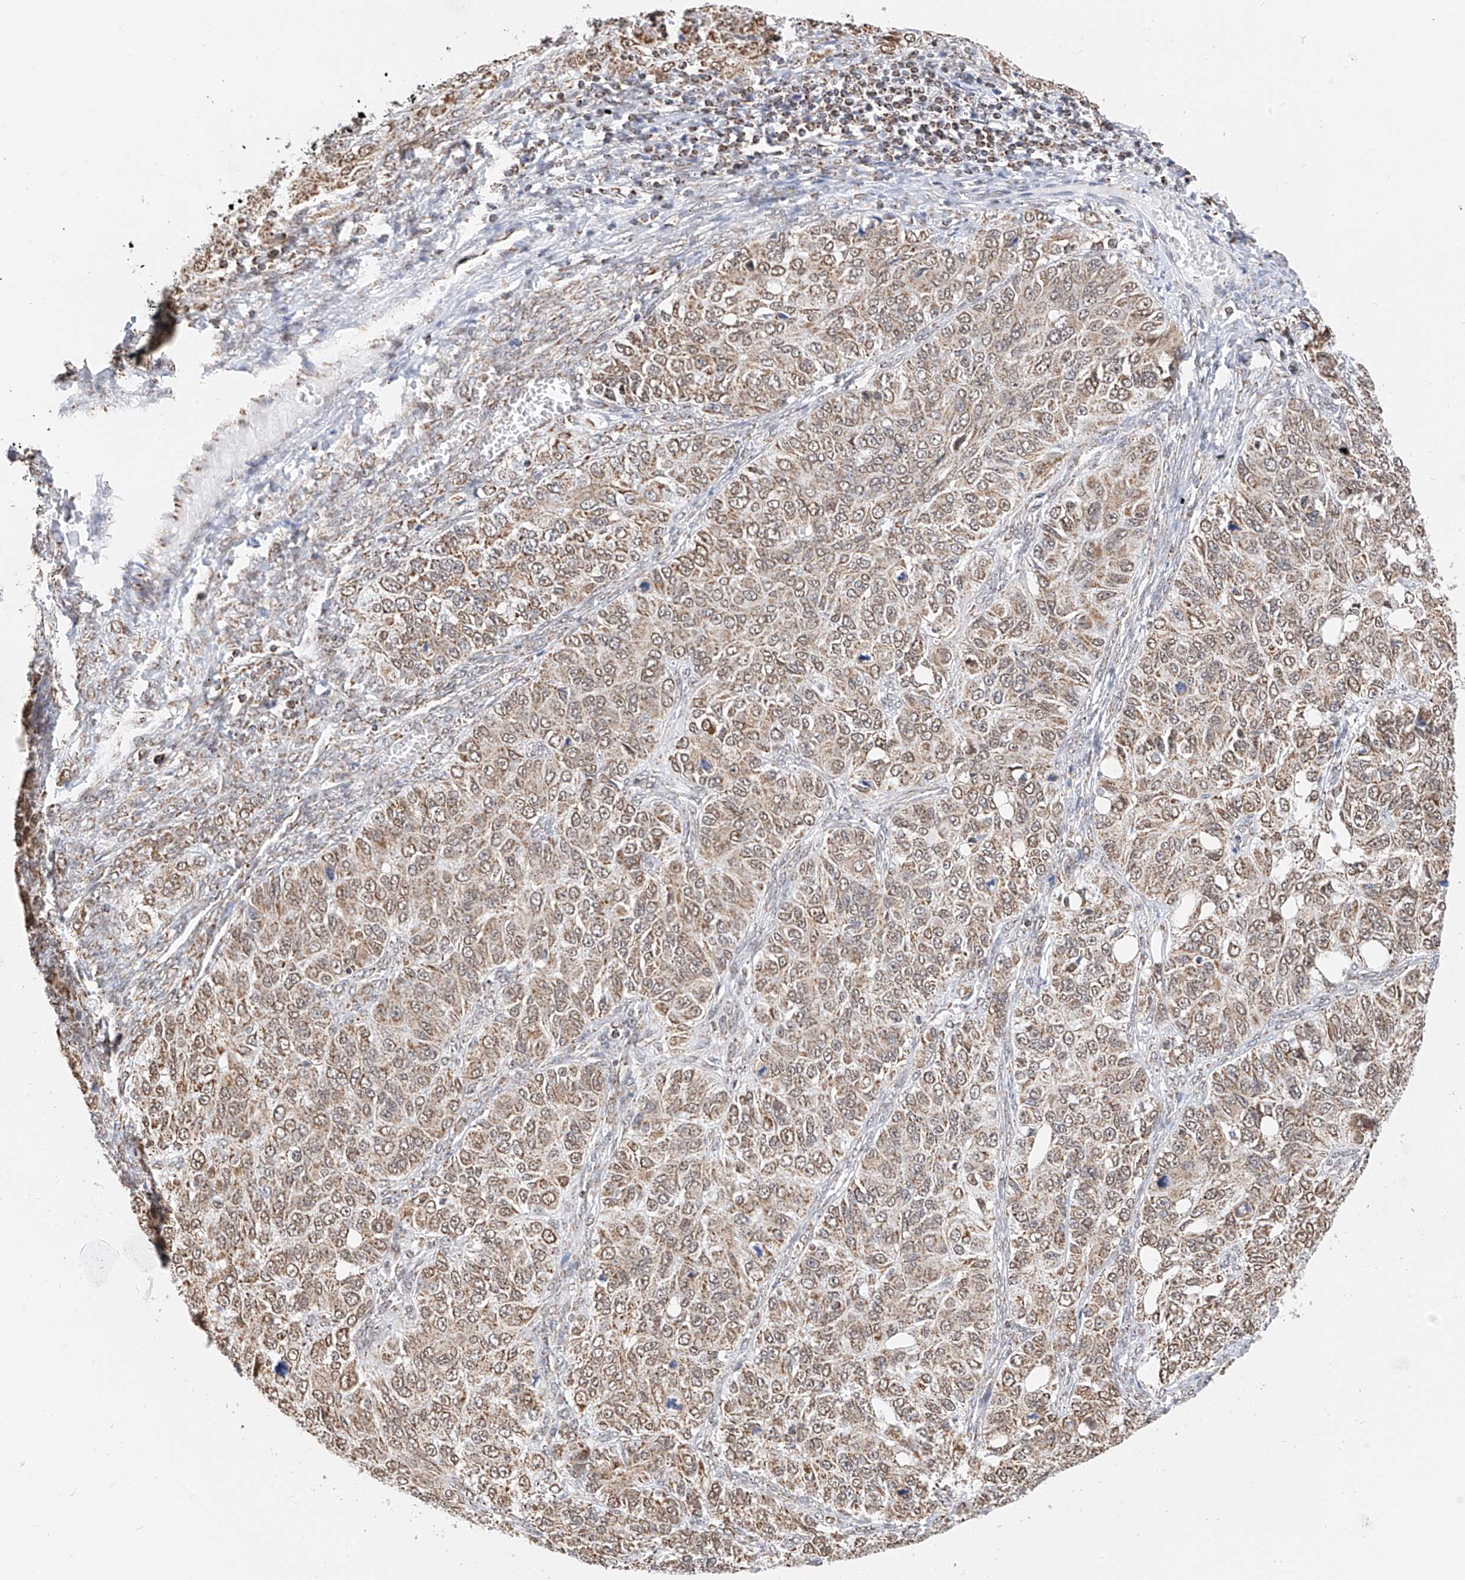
{"staining": {"intensity": "weak", "quantity": ">75%", "location": "cytoplasmic/membranous"}, "tissue": "ovarian cancer", "cell_type": "Tumor cells", "image_type": "cancer", "snomed": [{"axis": "morphology", "description": "Carcinoma, endometroid"}, {"axis": "topography", "description": "Ovary"}], "caption": "Weak cytoplasmic/membranous positivity for a protein is present in approximately >75% of tumor cells of ovarian cancer using IHC.", "gene": "NALCN", "patient": {"sex": "female", "age": 51}}